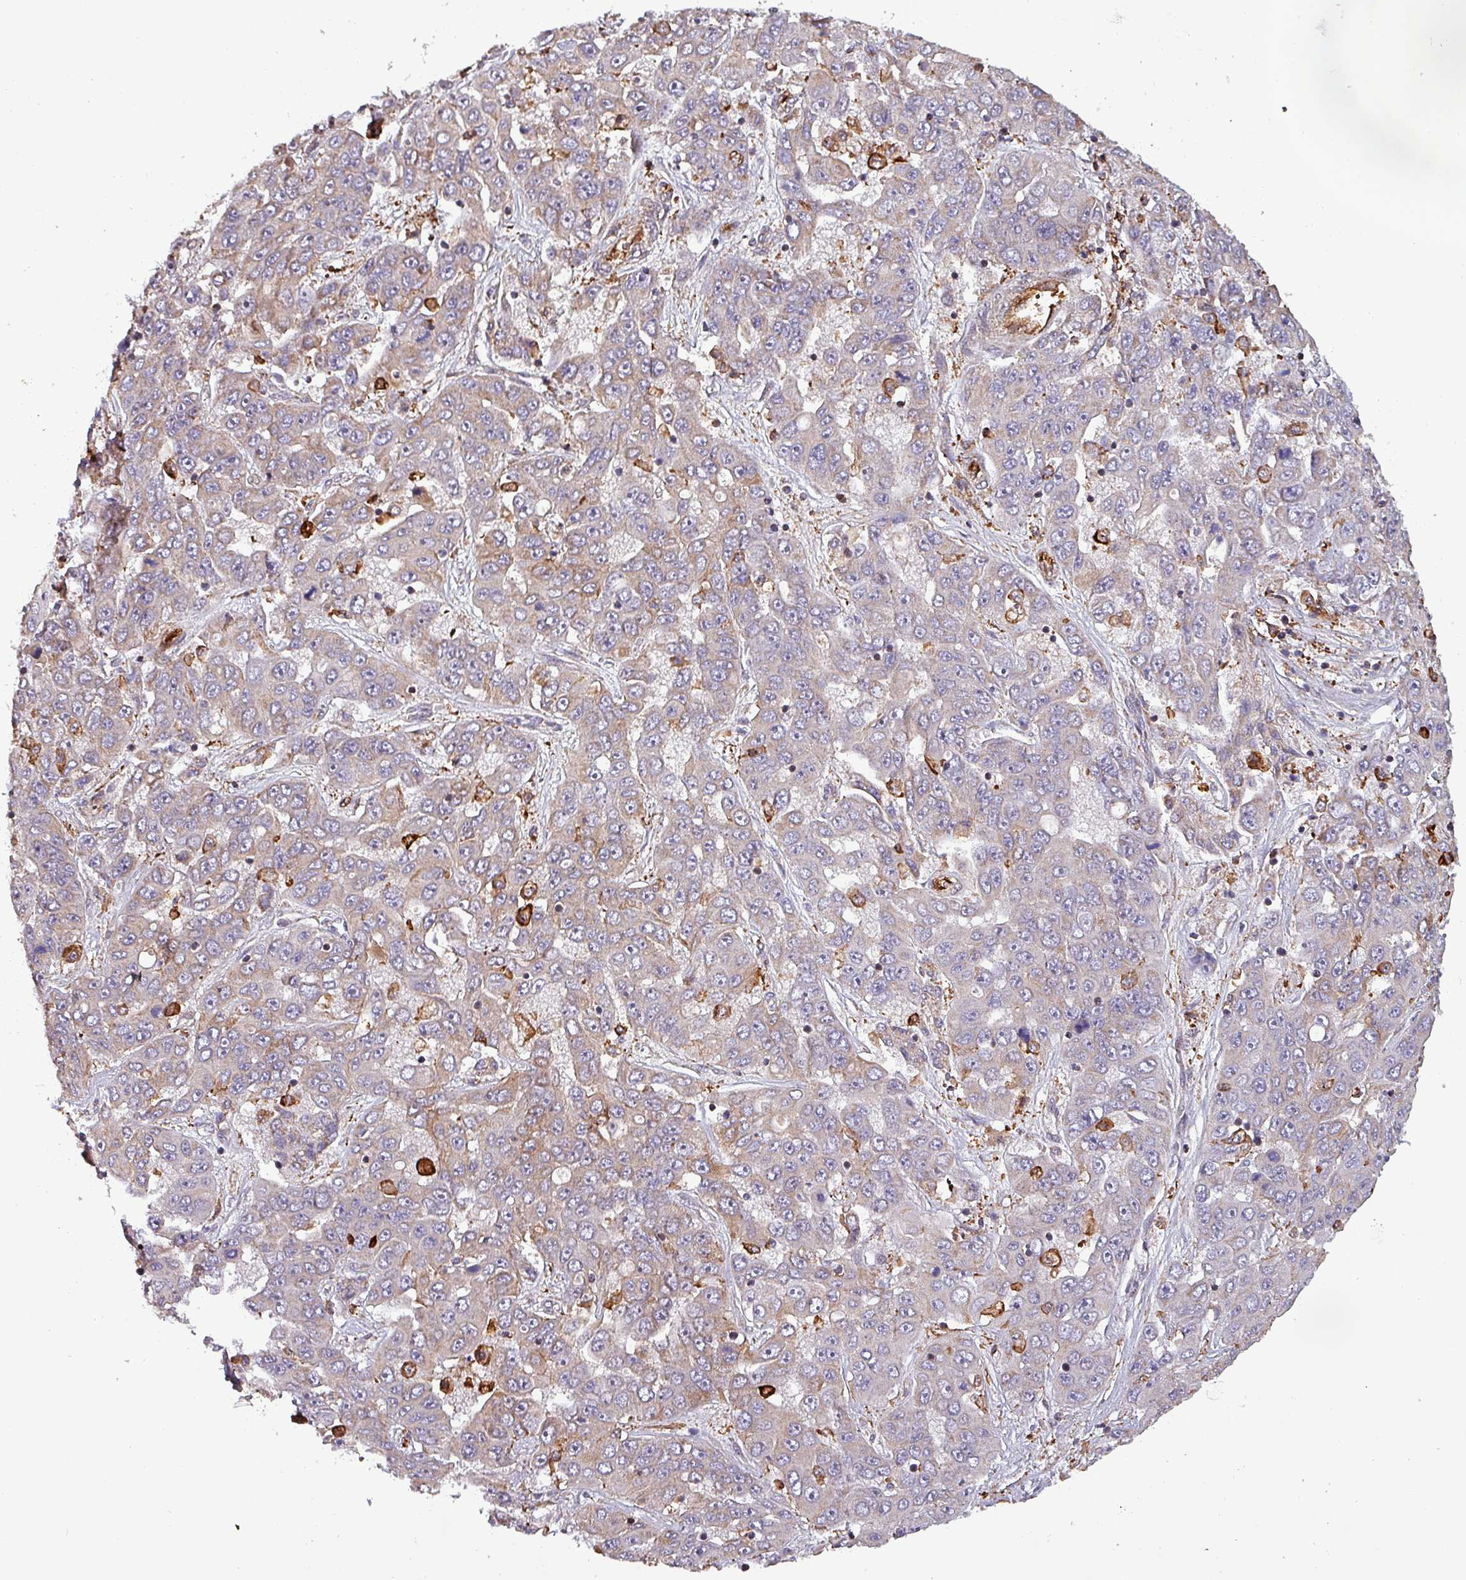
{"staining": {"intensity": "weak", "quantity": "25%-75%", "location": "cytoplasmic/membranous"}, "tissue": "liver cancer", "cell_type": "Tumor cells", "image_type": "cancer", "snomed": [{"axis": "morphology", "description": "Cholangiocarcinoma"}, {"axis": "topography", "description": "Liver"}], "caption": "The immunohistochemical stain labels weak cytoplasmic/membranous positivity in tumor cells of liver cholangiocarcinoma tissue.", "gene": "SCIN", "patient": {"sex": "female", "age": 52}}